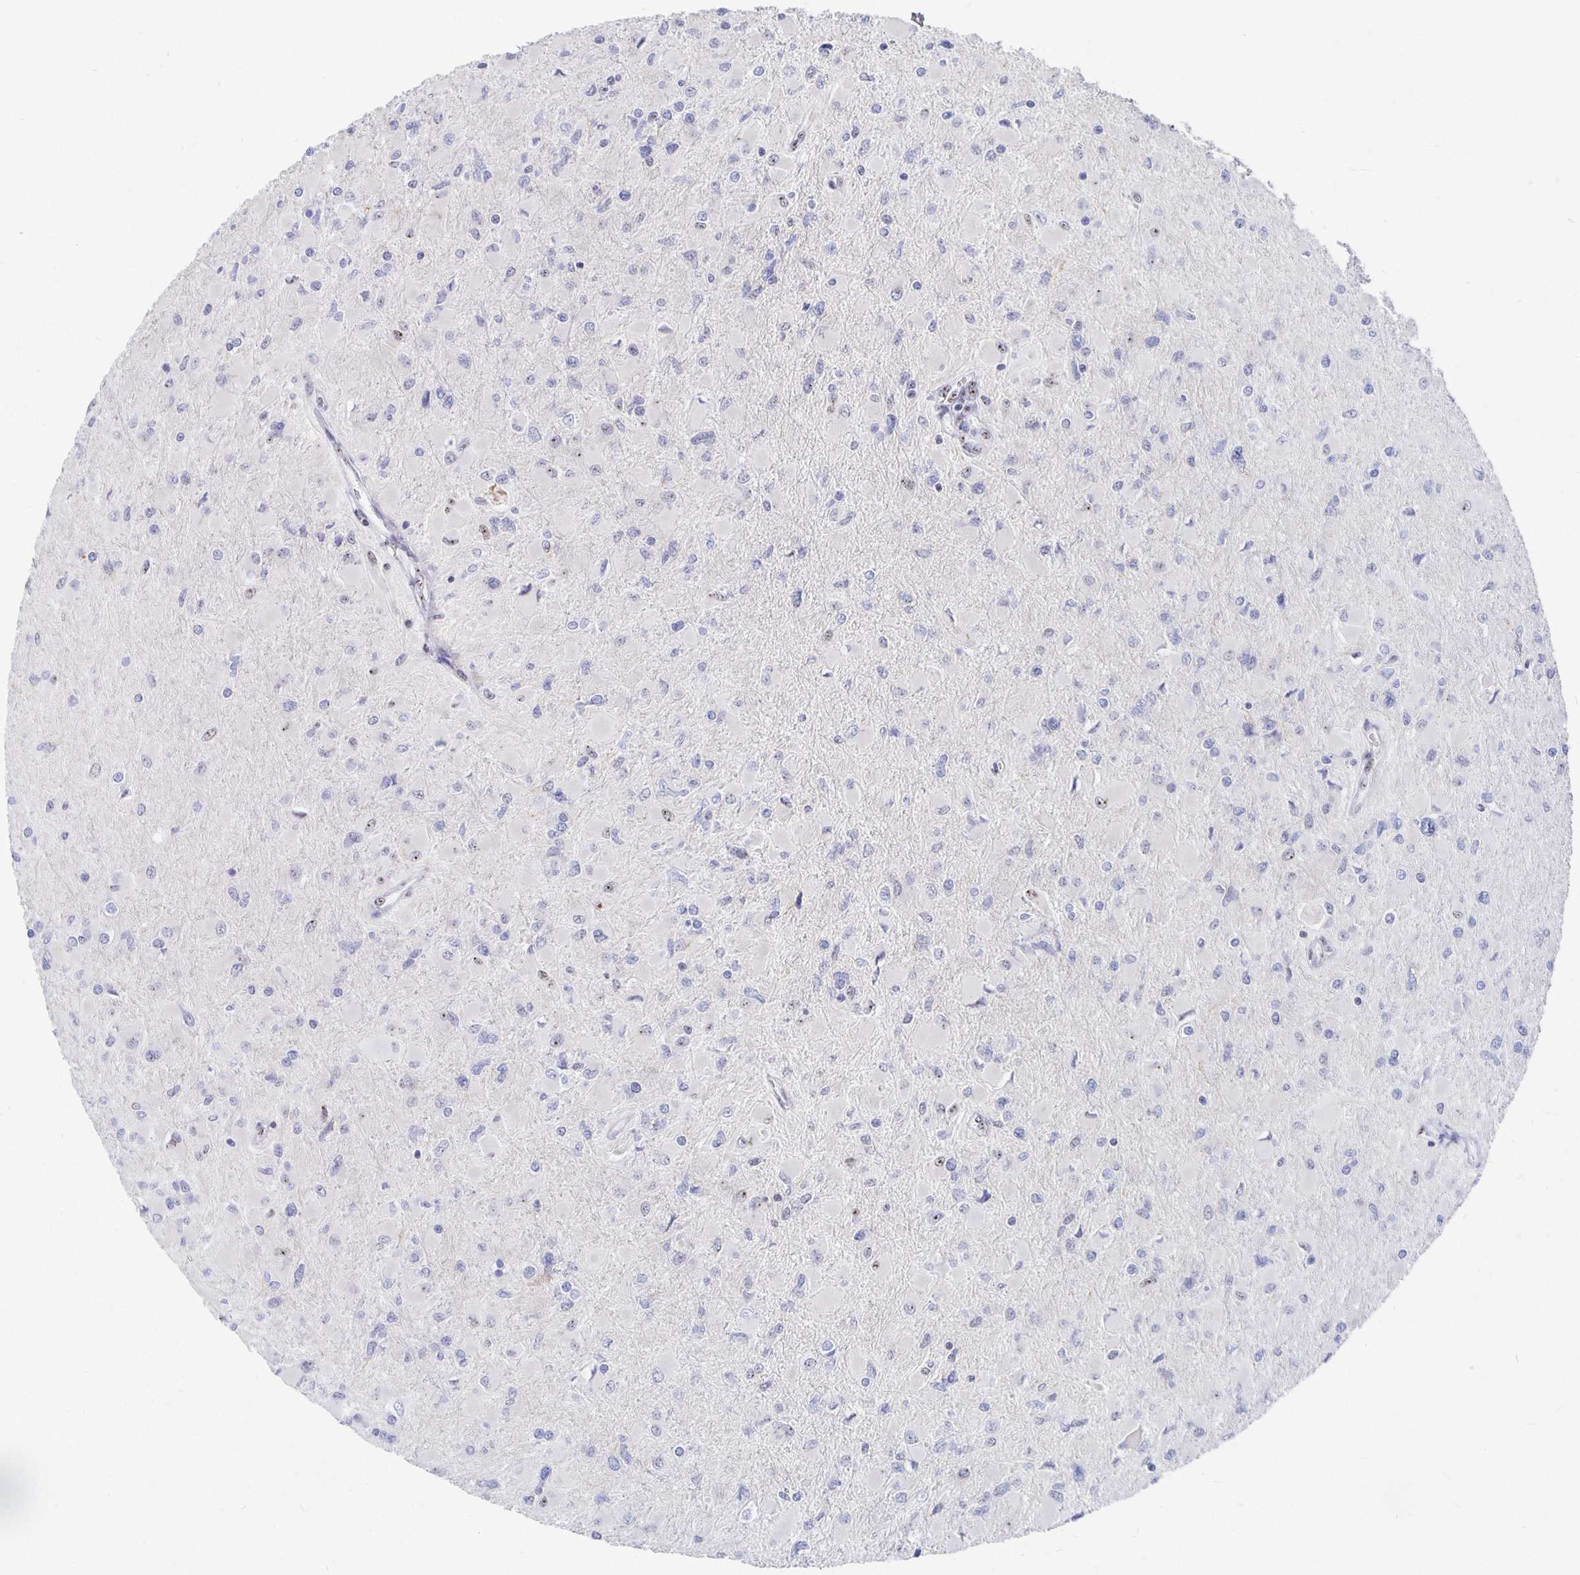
{"staining": {"intensity": "negative", "quantity": "none", "location": "none"}, "tissue": "glioma", "cell_type": "Tumor cells", "image_type": "cancer", "snomed": [{"axis": "morphology", "description": "Glioma, malignant, High grade"}, {"axis": "topography", "description": "Cerebral cortex"}], "caption": "Human glioma stained for a protein using IHC shows no staining in tumor cells.", "gene": "CLIC3", "patient": {"sex": "female", "age": 36}}